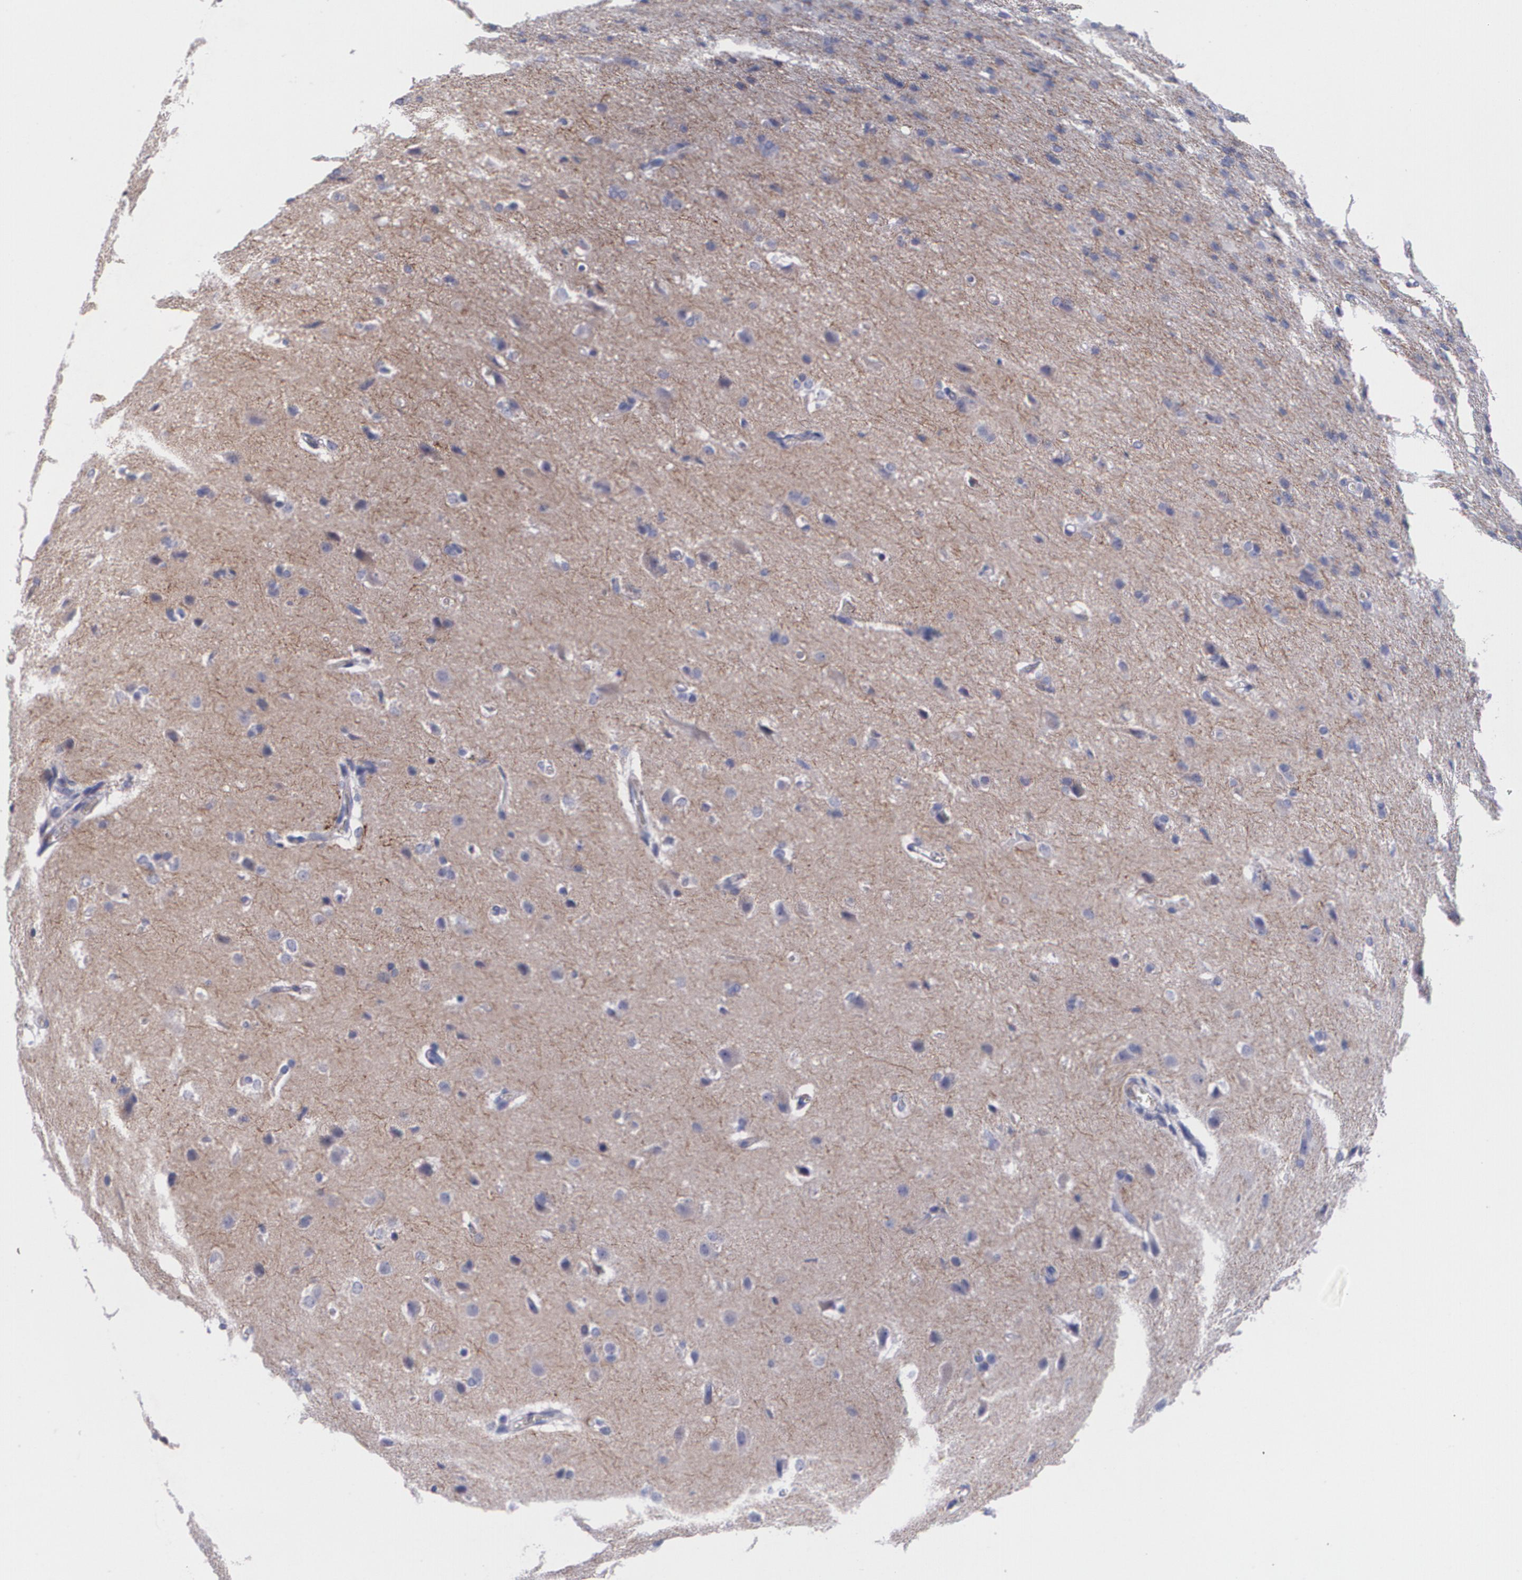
{"staining": {"intensity": "negative", "quantity": "none", "location": "none"}, "tissue": "glioma", "cell_type": "Tumor cells", "image_type": "cancer", "snomed": [{"axis": "morphology", "description": "Glioma, malignant, High grade"}, {"axis": "topography", "description": "Brain"}], "caption": "IHC photomicrograph of malignant glioma (high-grade) stained for a protein (brown), which shows no positivity in tumor cells. (DAB immunohistochemistry with hematoxylin counter stain).", "gene": "IFNGR2", "patient": {"sex": "male", "age": 68}}